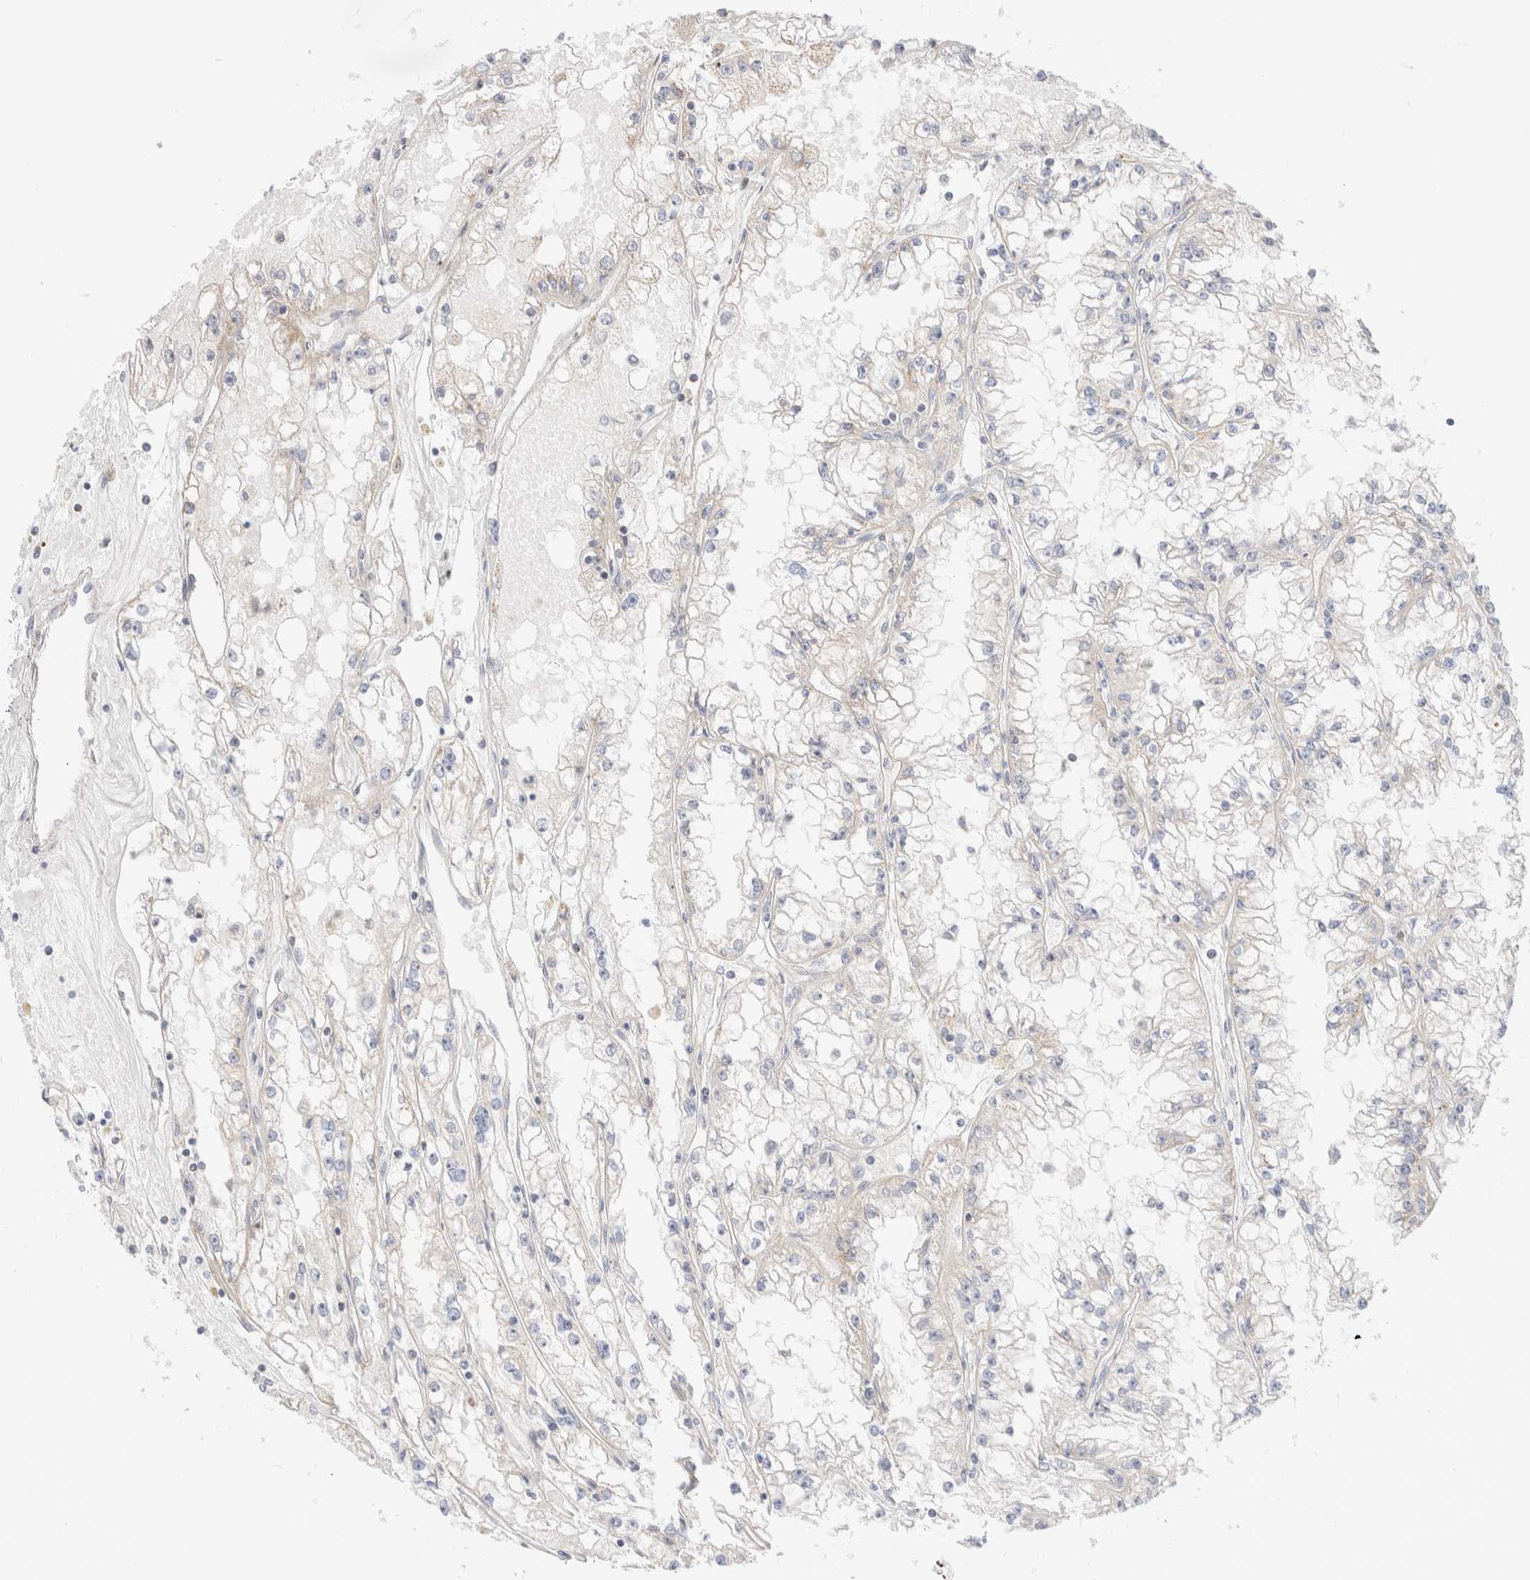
{"staining": {"intensity": "negative", "quantity": "none", "location": "none"}, "tissue": "renal cancer", "cell_type": "Tumor cells", "image_type": "cancer", "snomed": [{"axis": "morphology", "description": "Adenocarcinoma, NOS"}, {"axis": "topography", "description": "Kidney"}], "caption": "Immunohistochemistry (IHC) of human renal cancer (adenocarcinoma) reveals no positivity in tumor cells. (Brightfield microscopy of DAB IHC at high magnification).", "gene": "ATP6V1C1", "patient": {"sex": "male", "age": 56}}